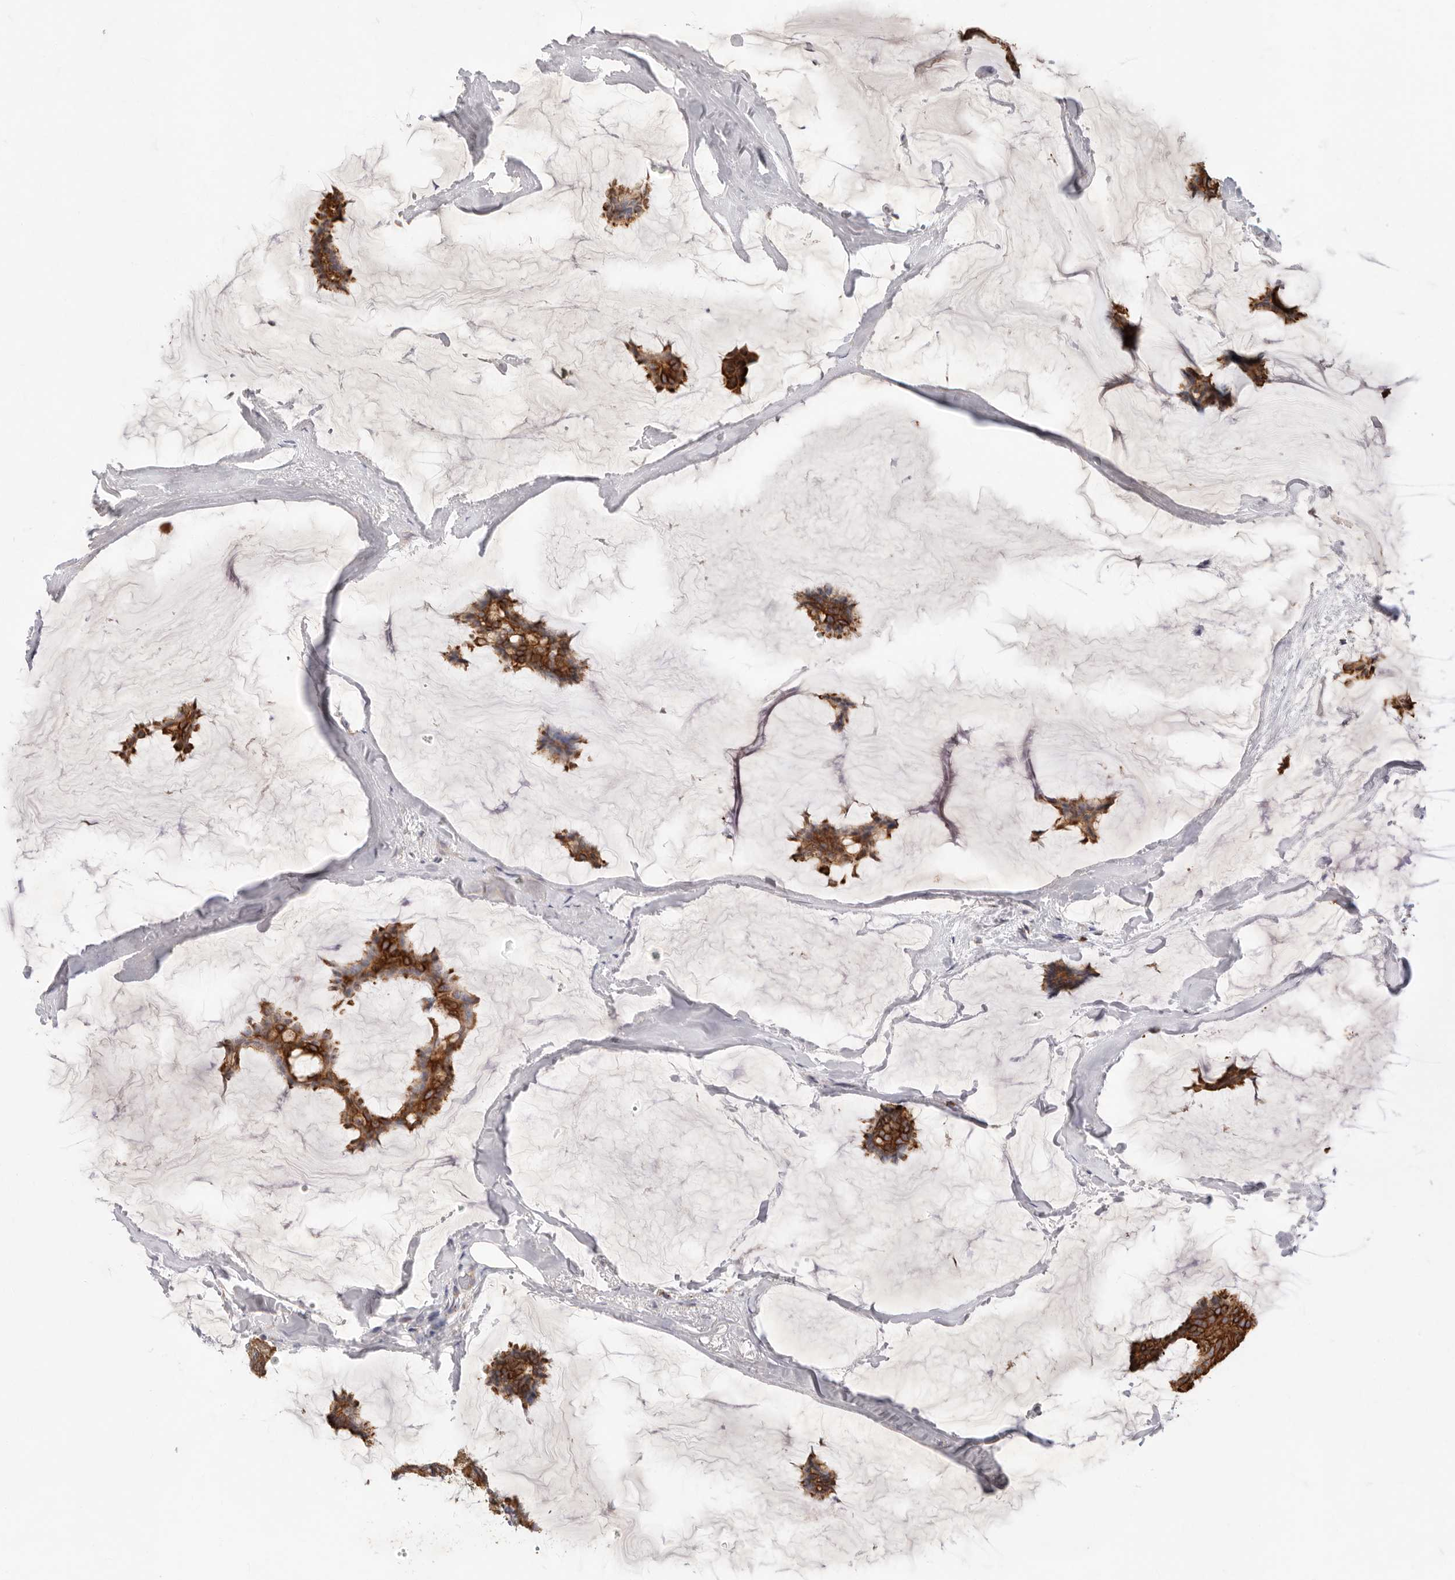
{"staining": {"intensity": "strong", "quantity": ">75%", "location": "cytoplasmic/membranous"}, "tissue": "breast cancer", "cell_type": "Tumor cells", "image_type": "cancer", "snomed": [{"axis": "morphology", "description": "Duct carcinoma"}, {"axis": "topography", "description": "Breast"}], "caption": "Immunohistochemistry (IHC) staining of breast cancer (infiltrating ductal carcinoma), which displays high levels of strong cytoplasmic/membranous expression in approximately >75% of tumor cells indicating strong cytoplasmic/membranous protein staining. The staining was performed using DAB (3,3'-diaminobenzidine) (brown) for protein detection and nuclei were counterstained in hematoxylin (blue).", "gene": "USH1C", "patient": {"sex": "female", "age": 93}}